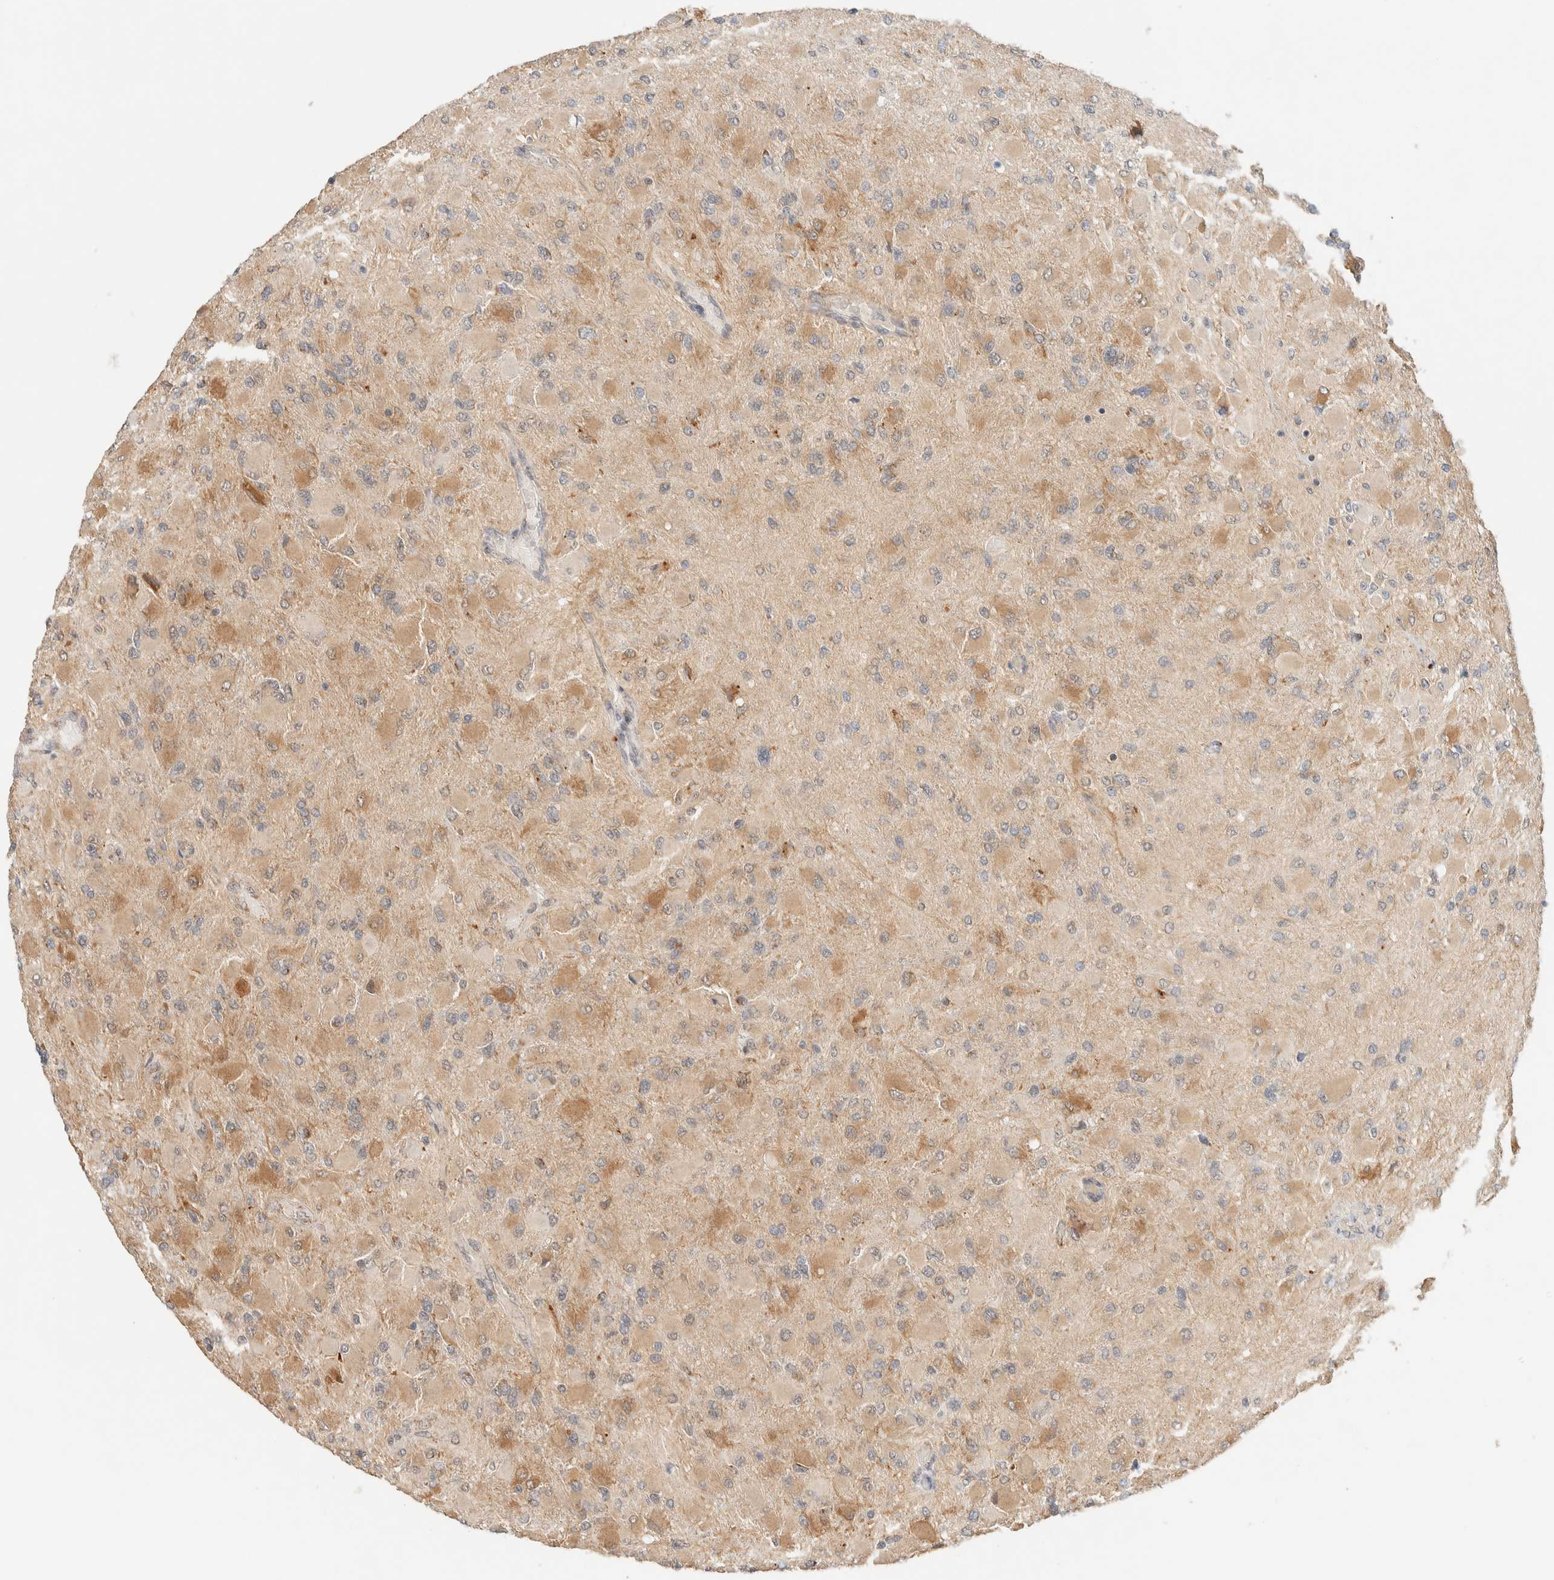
{"staining": {"intensity": "moderate", "quantity": ">75%", "location": "cytoplasmic/membranous"}, "tissue": "glioma", "cell_type": "Tumor cells", "image_type": "cancer", "snomed": [{"axis": "morphology", "description": "Glioma, malignant, High grade"}, {"axis": "topography", "description": "Cerebral cortex"}], "caption": "This histopathology image shows immunohistochemistry (IHC) staining of glioma, with medium moderate cytoplasmic/membranous positivity in approximately >75% of tumor cells.", "gene": "MRPL41", "patient": {"sex": "female", "age": 36}}